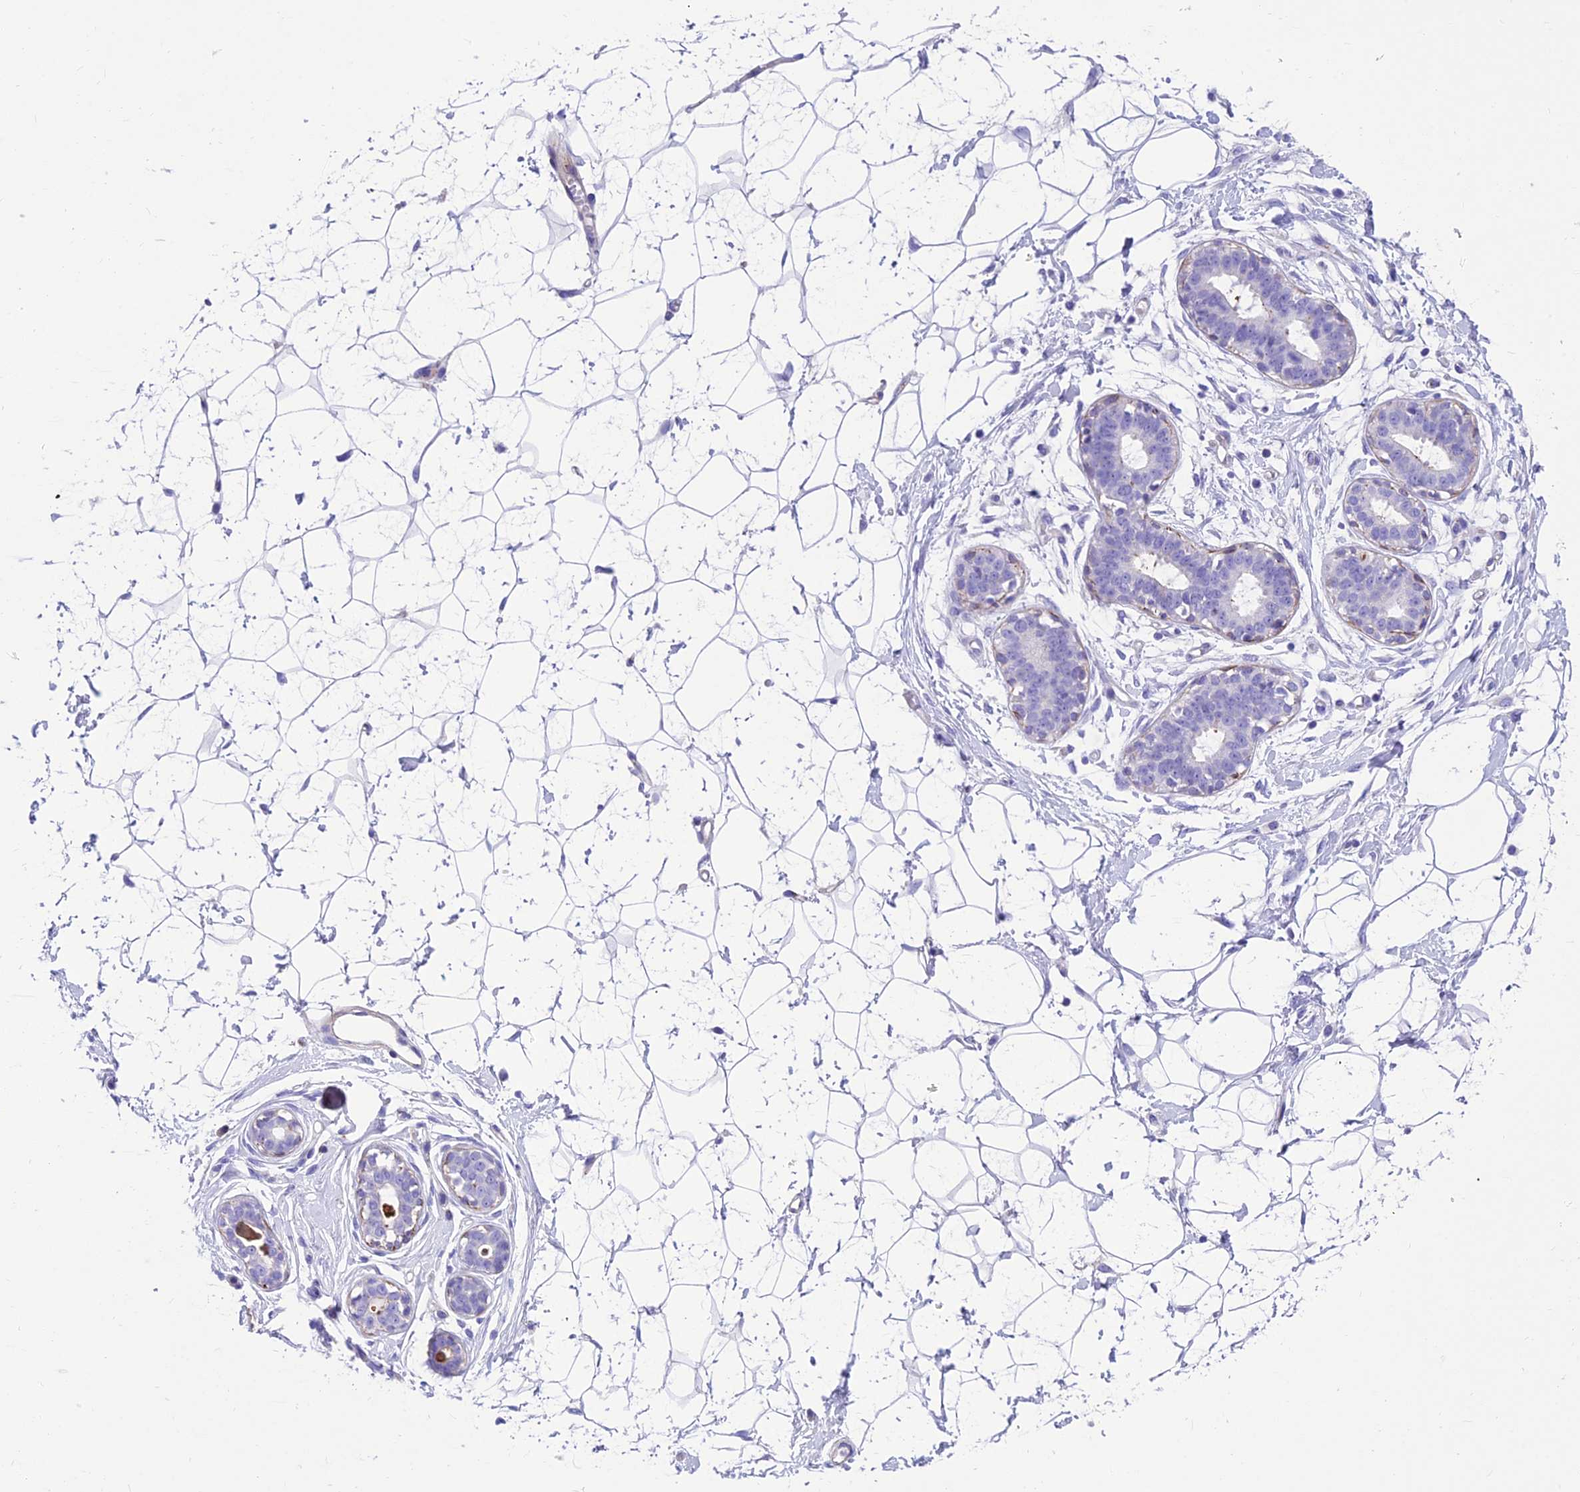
{"staining": {"intensity": "negative", "quantity": "none", "location": "none"}, "tissue": "breast", "cell_type": "Adipocytes", "image_type": "normal", "snomed": [{"axis": "morphology", "description": "Normal tissue, NOS"}, {"axis": "morphology", "description": "Adenoma, NOS"}, {"axis": "topography", "description": "Breast"}], "caption": "Immunohistochemistry (IHC) of benign human breast shows no positivity in adipocytes.", "gene": "GNG11", "patient": {"sex": "female", "age": 23}}